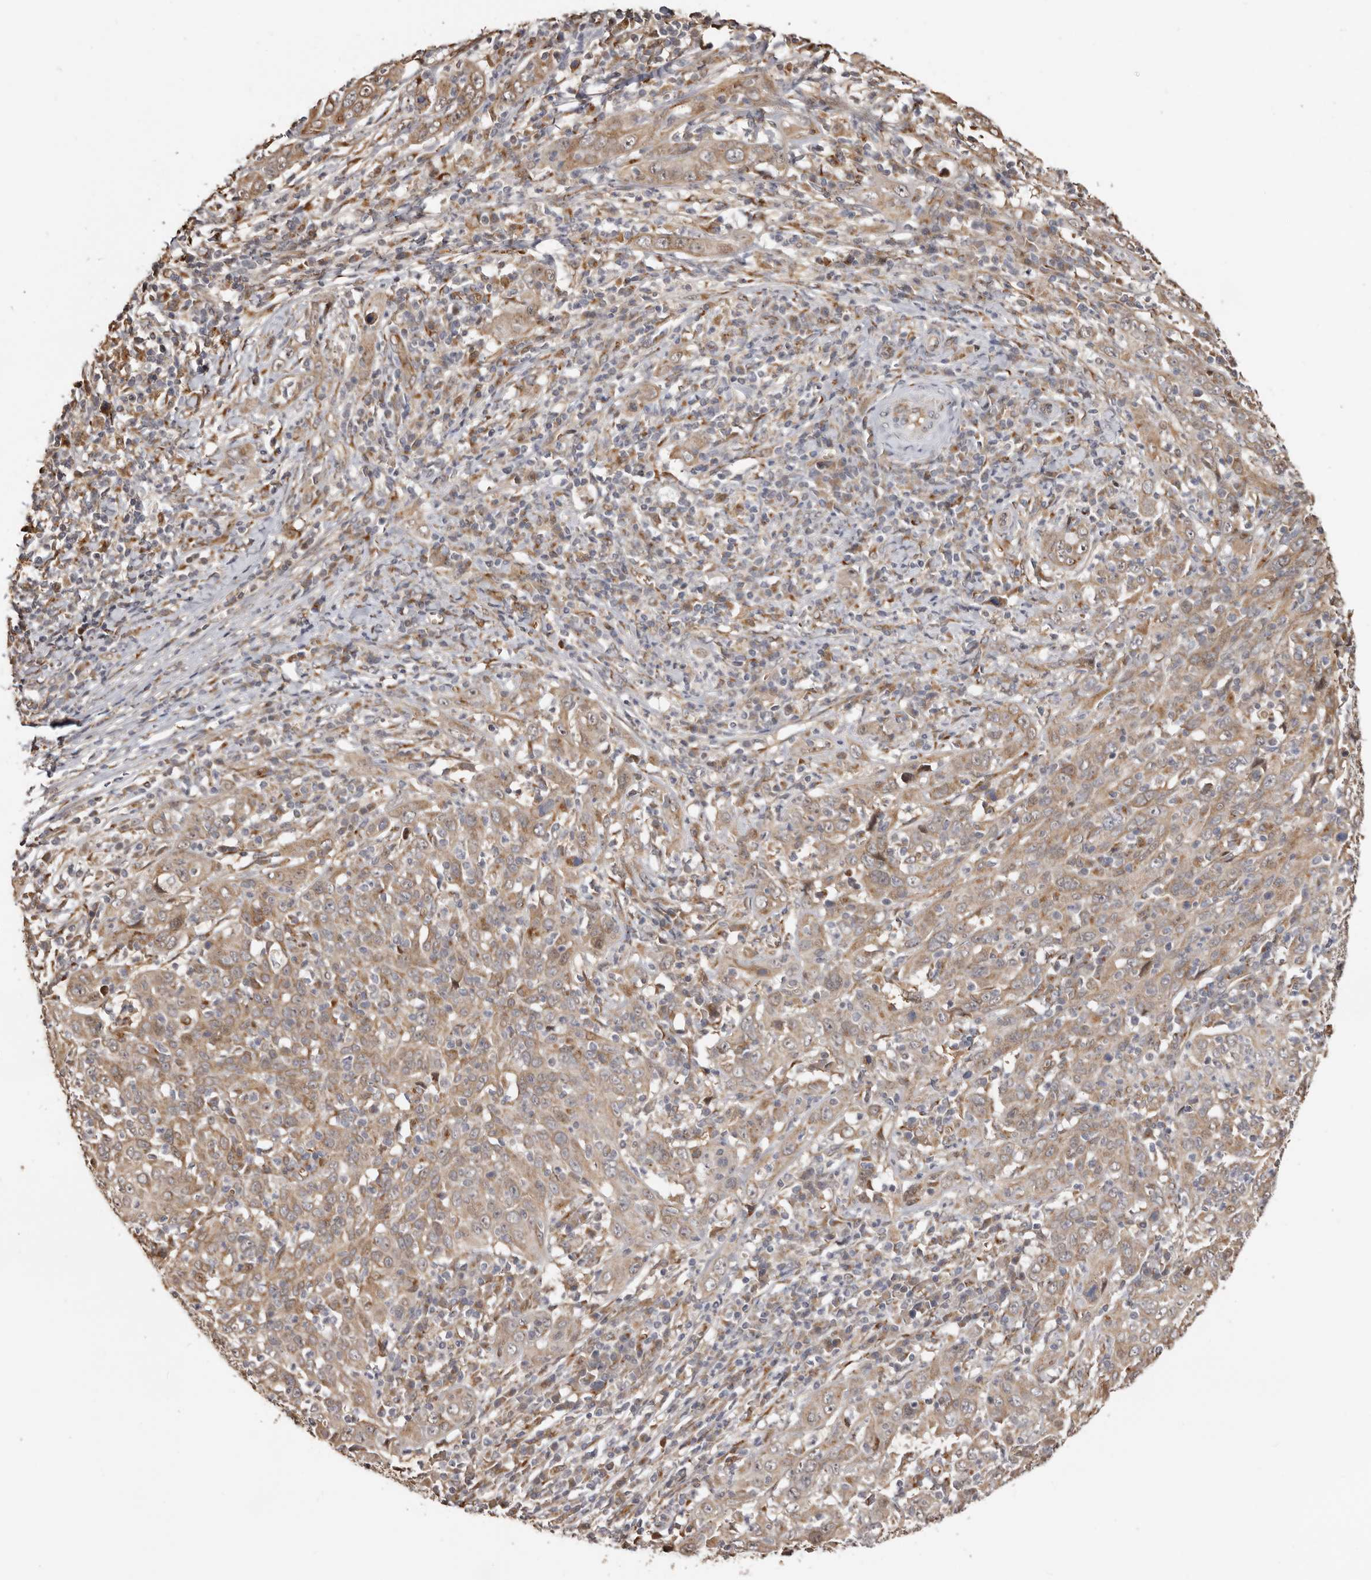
{"staining": {"intensity": "moderate", "quantity": ">75%", "location": "cytoplasmic/membranous"}, "tissue": "cervical cancer", "cell_type": "Tumor cells", "image_type": "cancer", "snomed": [{"axis": "morphology", "description": "Squamous cell carcinoma, NOS"}, {"axis": "topography", "description": "Cervix"}], "caption": "The histopathology image exhibits staining of cervical cancer (squamous cell carcinoma), revealing moderate cytoplasmic/membranous protein positivity (brown color) within tumor cells.", "gene": "ENTREP1", "patient": {"sex": "female", "age": 46}}